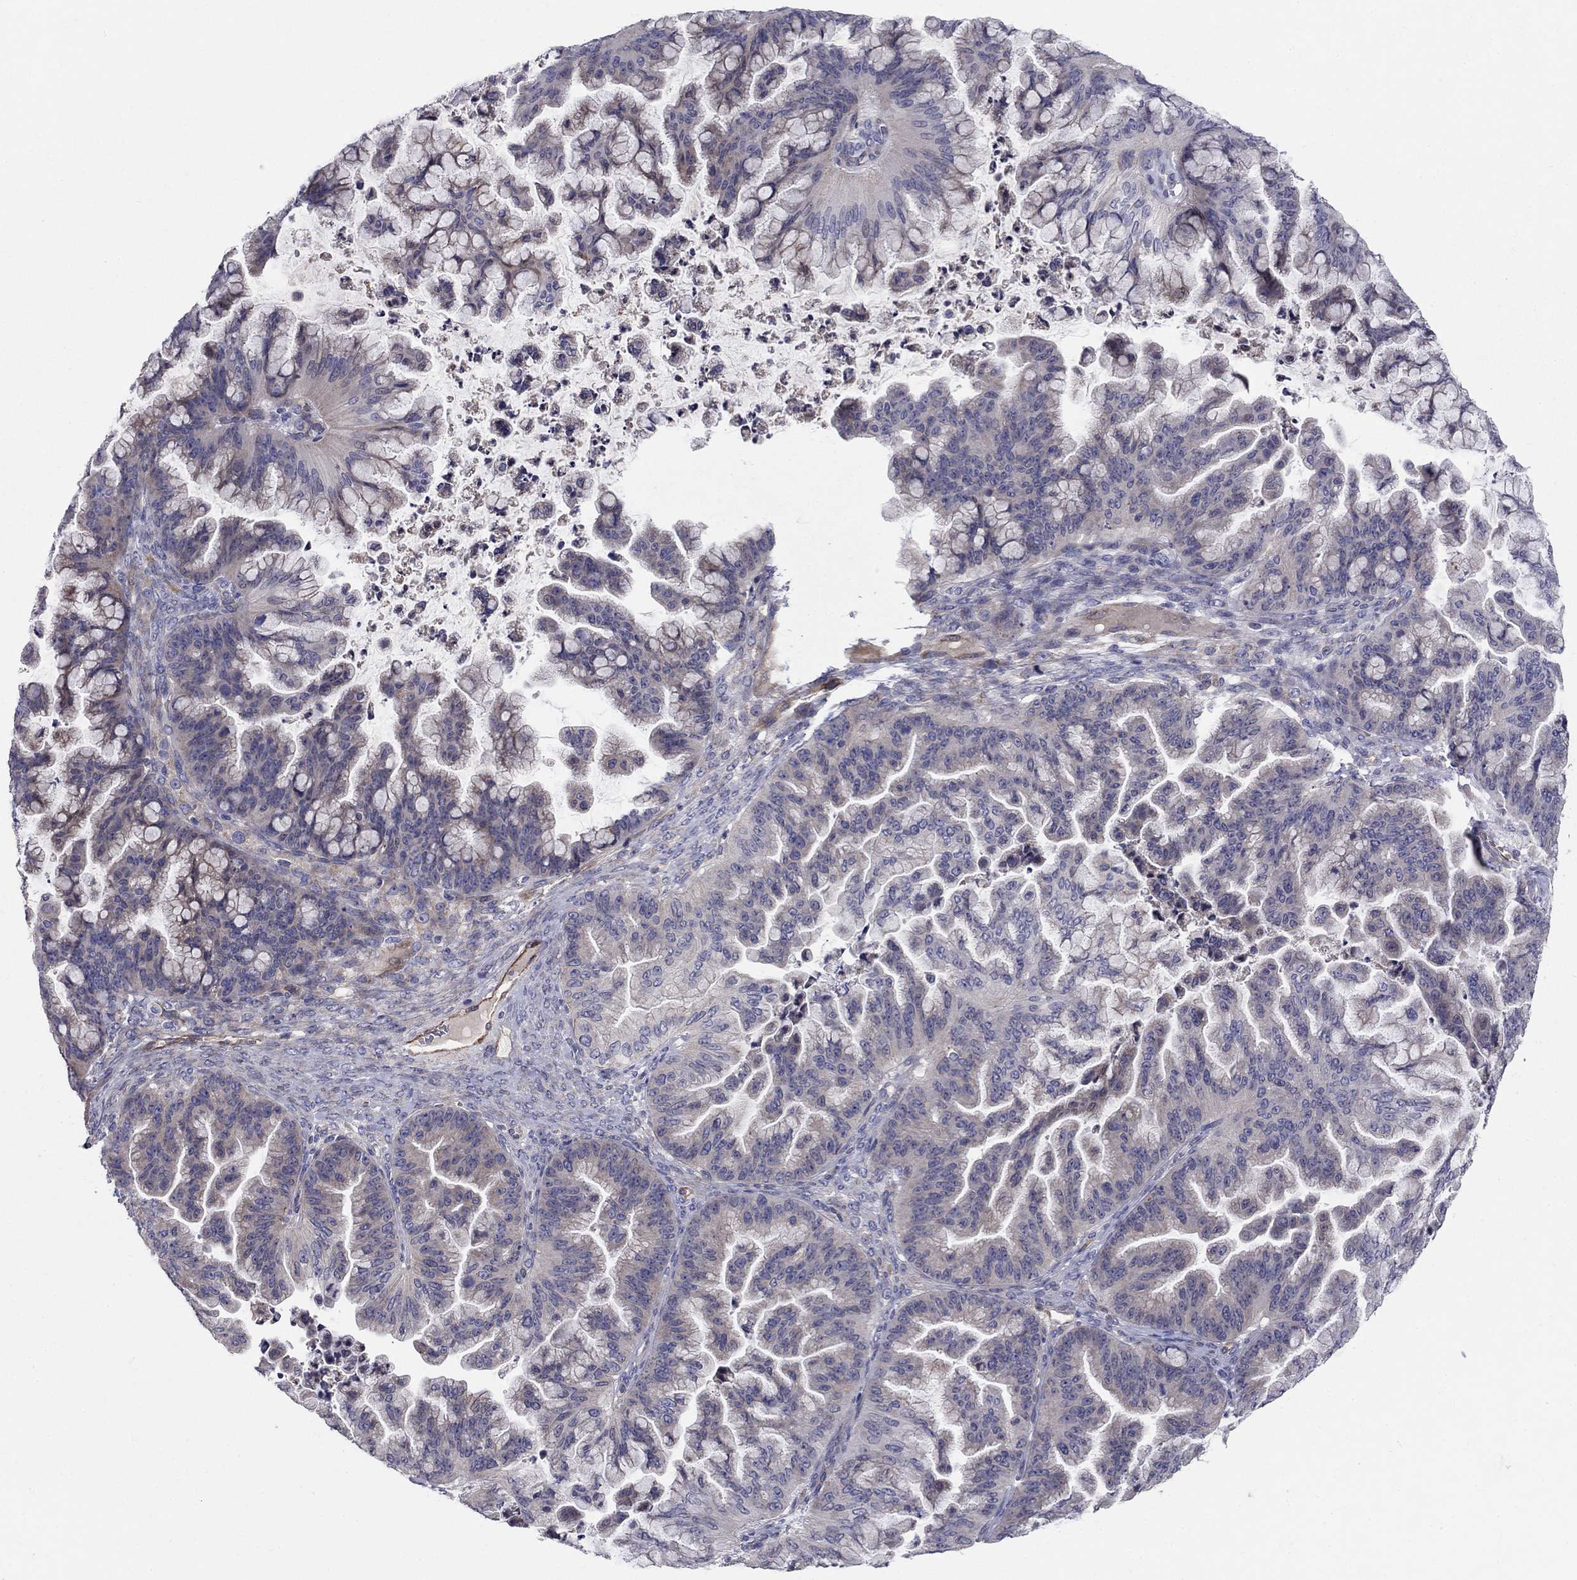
{"staining": {"intensity": "negative", "quantity": "none", "location": "none"}, "tissue": "ovarian cancer", "cell_type": "Tumor cells", "image_type": "cancer", "snomed": [{"axis": "morphology", "description": "Cystadenocarcinoma, mucinous, NOS"}, {"axis": "topography", "description": "Ovary"}], "caption": "Tumor cells show no significant protein staining in ovarian cancer.", "gene": "EMP2", "patient": {"sex": "female", "age": 67}}